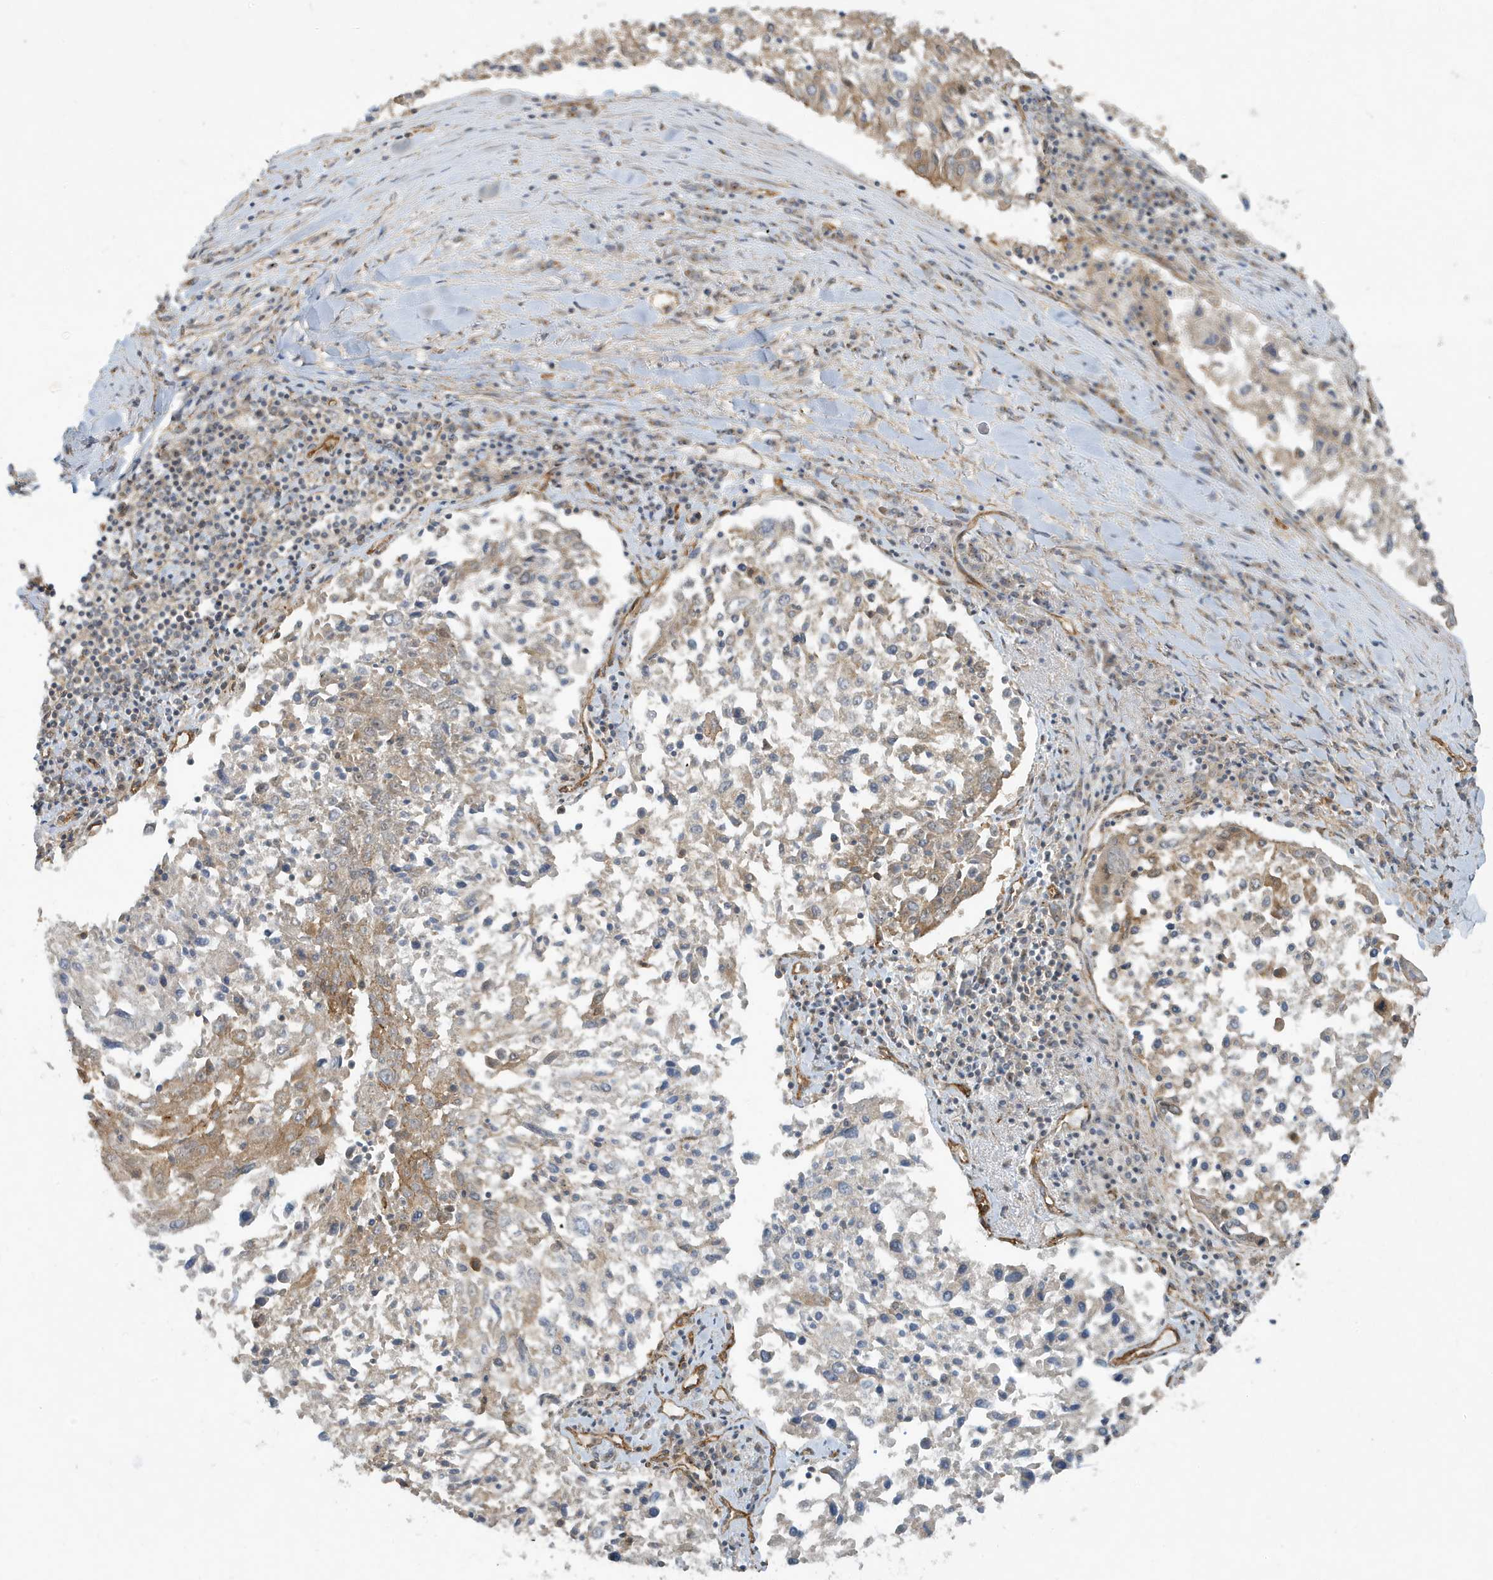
{"staining": {"intensity": "weak", "quantity": "<25%", "location": "cytoplasmic/membranous"}, "tissue": "lung cancer", "cell_type": "Tumor cells", "image_type": "cancer", "snomed": [{"axis": "morphology", "description": "Squamous cell carcinoma, NOS"}, {"axis": "topography", "description": "Lung"}], "caption": "This histopathology image is of lung cancer stained with IHC to label a protein in brown with the nuclei are counter-stained blue. There is no positivity in tumor cells. (Brightfield microscopy of DAB (3,3'-diaminobenzidine) immunohistochemistry (IHC) at high magnification).", "gene": "ATP23", "patient": {"sex": "male", "age": 65}}